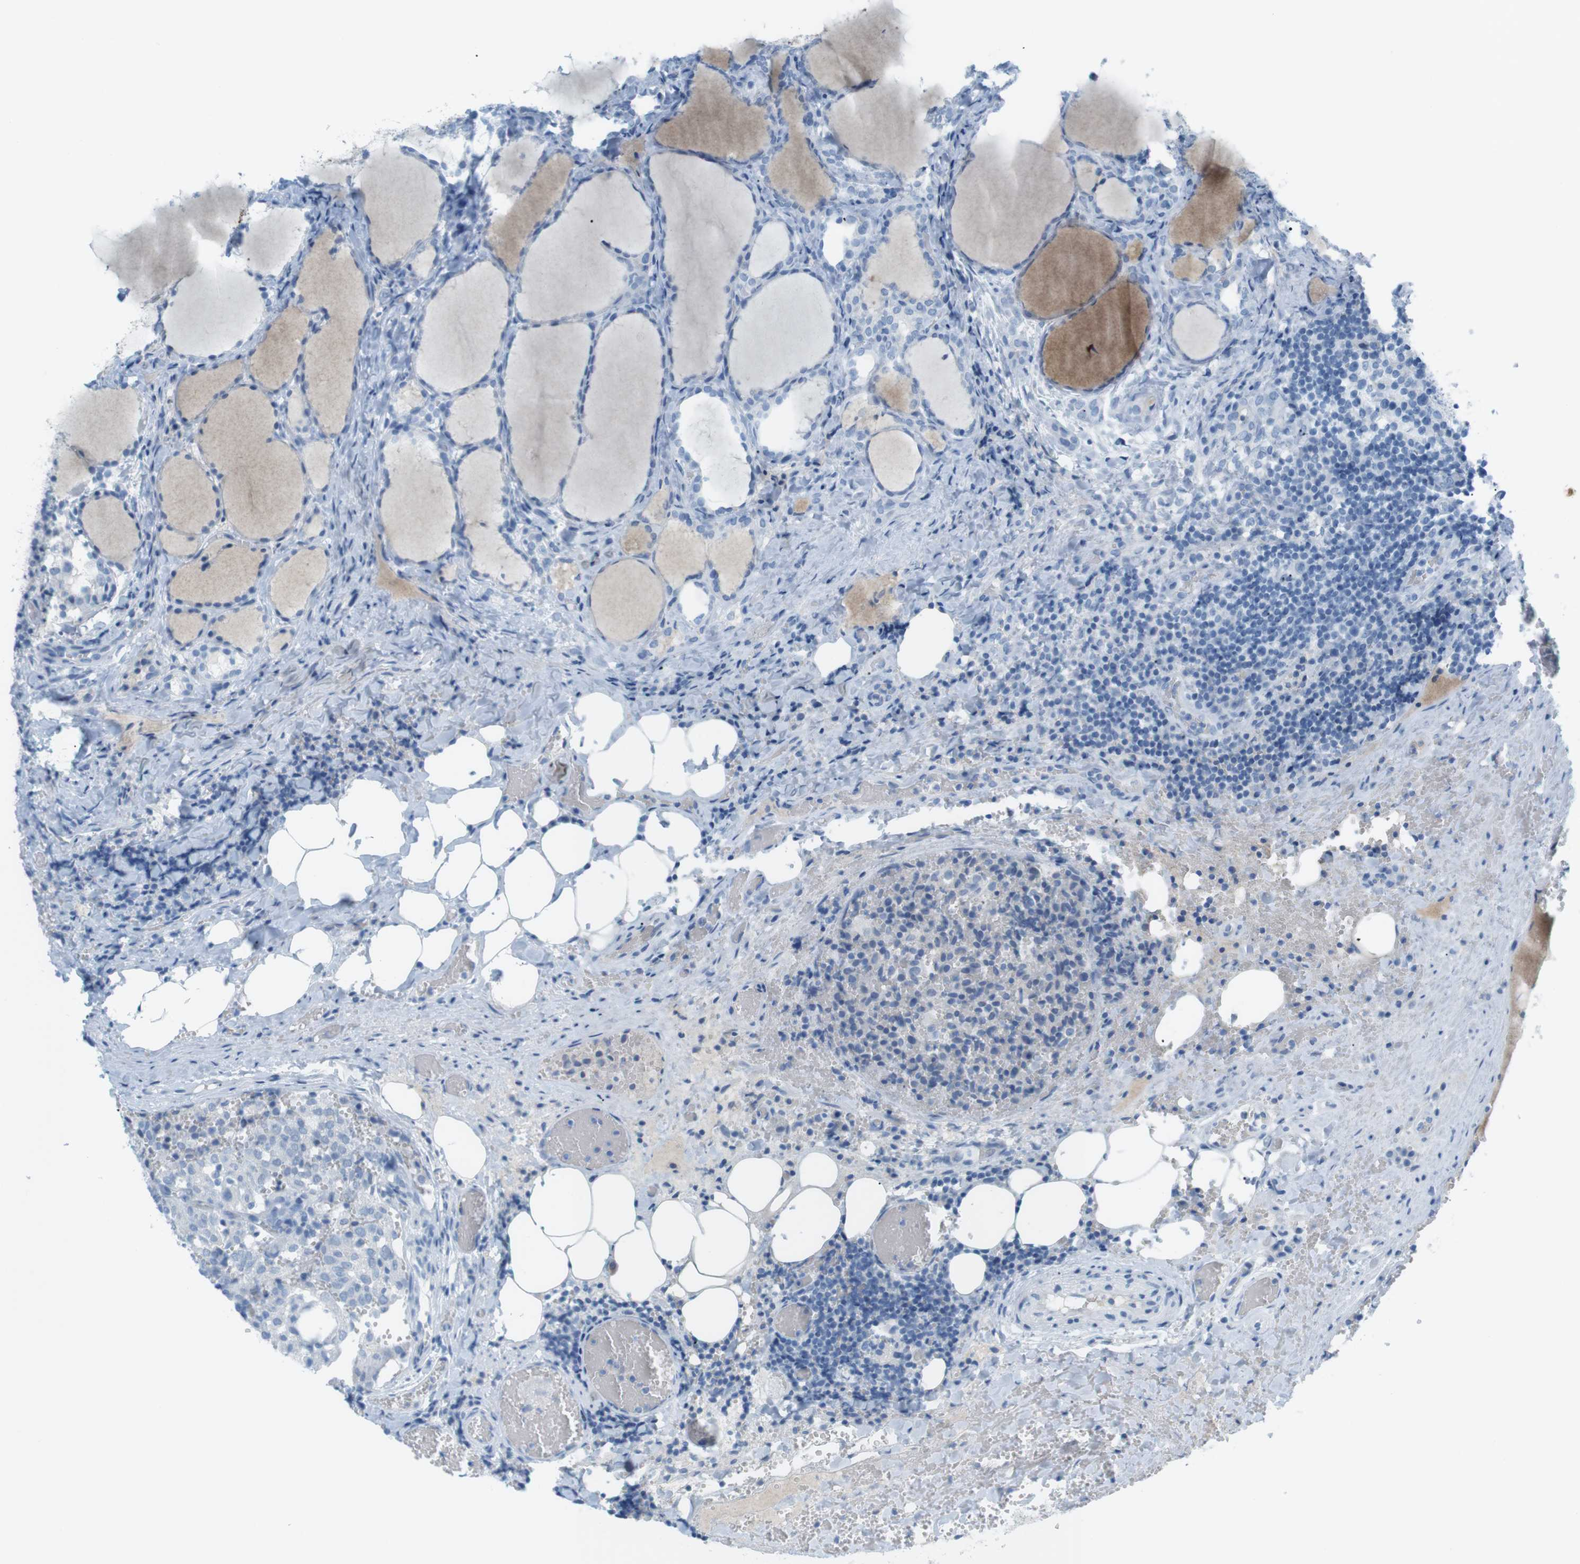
{"staining": {"intensity": "negative", "quantity": "none", "location": "none"}, "tissue": "thyroid cancer", "cell_type": "Tumor cells", "image_type": "cancer", "snomed": [{"axis": "morphology", "description": "Normal tissue, NOS"}, {"axis": "morphology", "description": "Papillary adenocarcinoma, NOS"}, {"axis": "topography", "description": "Thyroid gland"}], "caption": "Immunohistochemistry (IHC) image of human papillary adenocarcinoma (thyroid) stained for a protein (brown), which displays no expression in tumor cells.", "gene": "AZGP1", "patient": {"sex": "female", "age": 30}}